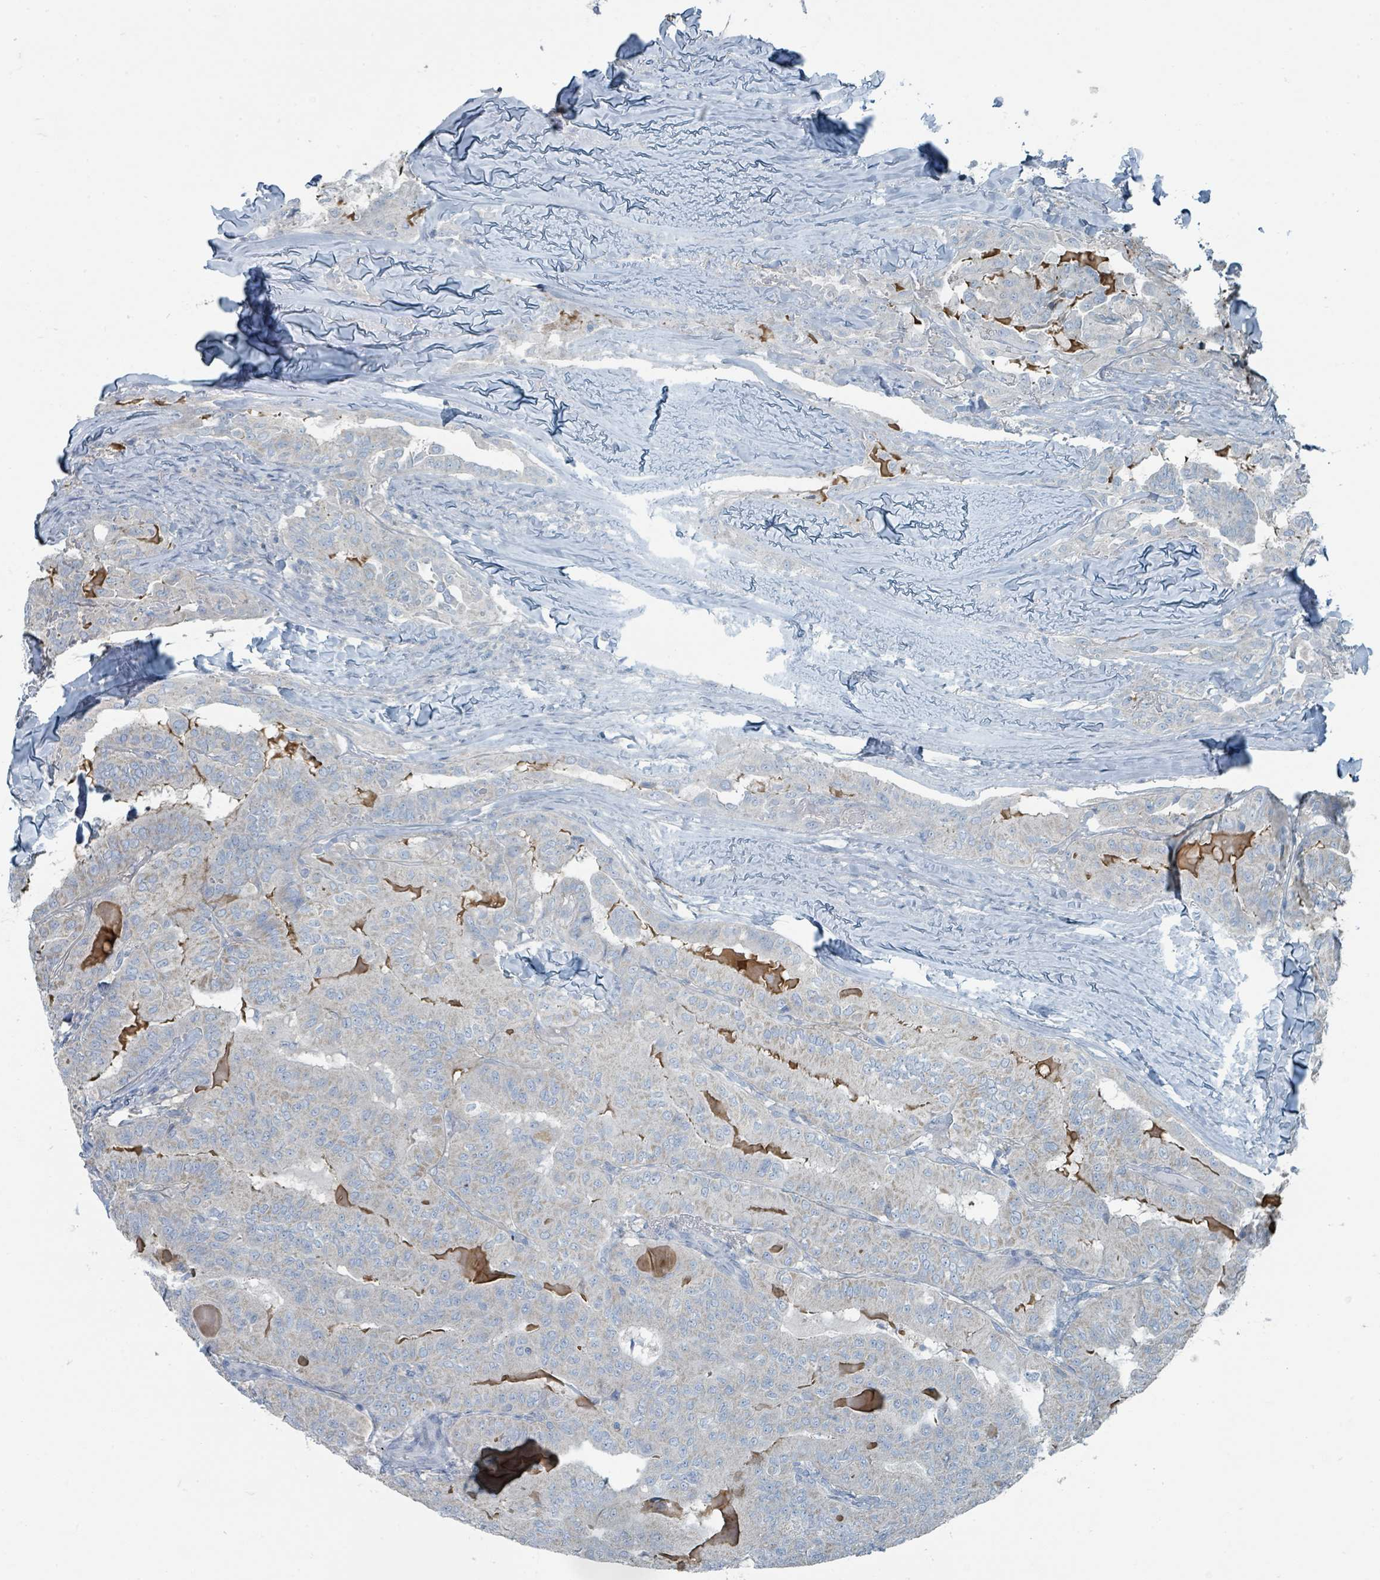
{"staining": {"intensity": "weak", "quantity": "<25%", "location": "cytoplasmic/membranous"}, "tissue": "thyroid cancer", "cell_type": "Tumor cells", "image_type": "cancer", "snomed": [{"axis": "morphology", "description": "Papillary adenocarcinoma, NOS"}, {"axis": "topography", "description": "Thyroid gland"}], "caption": "Thyroid papillary adenocarcinoma was stained to show a protein in brown. There is no significant staining in tumor cells.", "gene": "RASA4", "patient": {"sex": "female", "age": 68}}